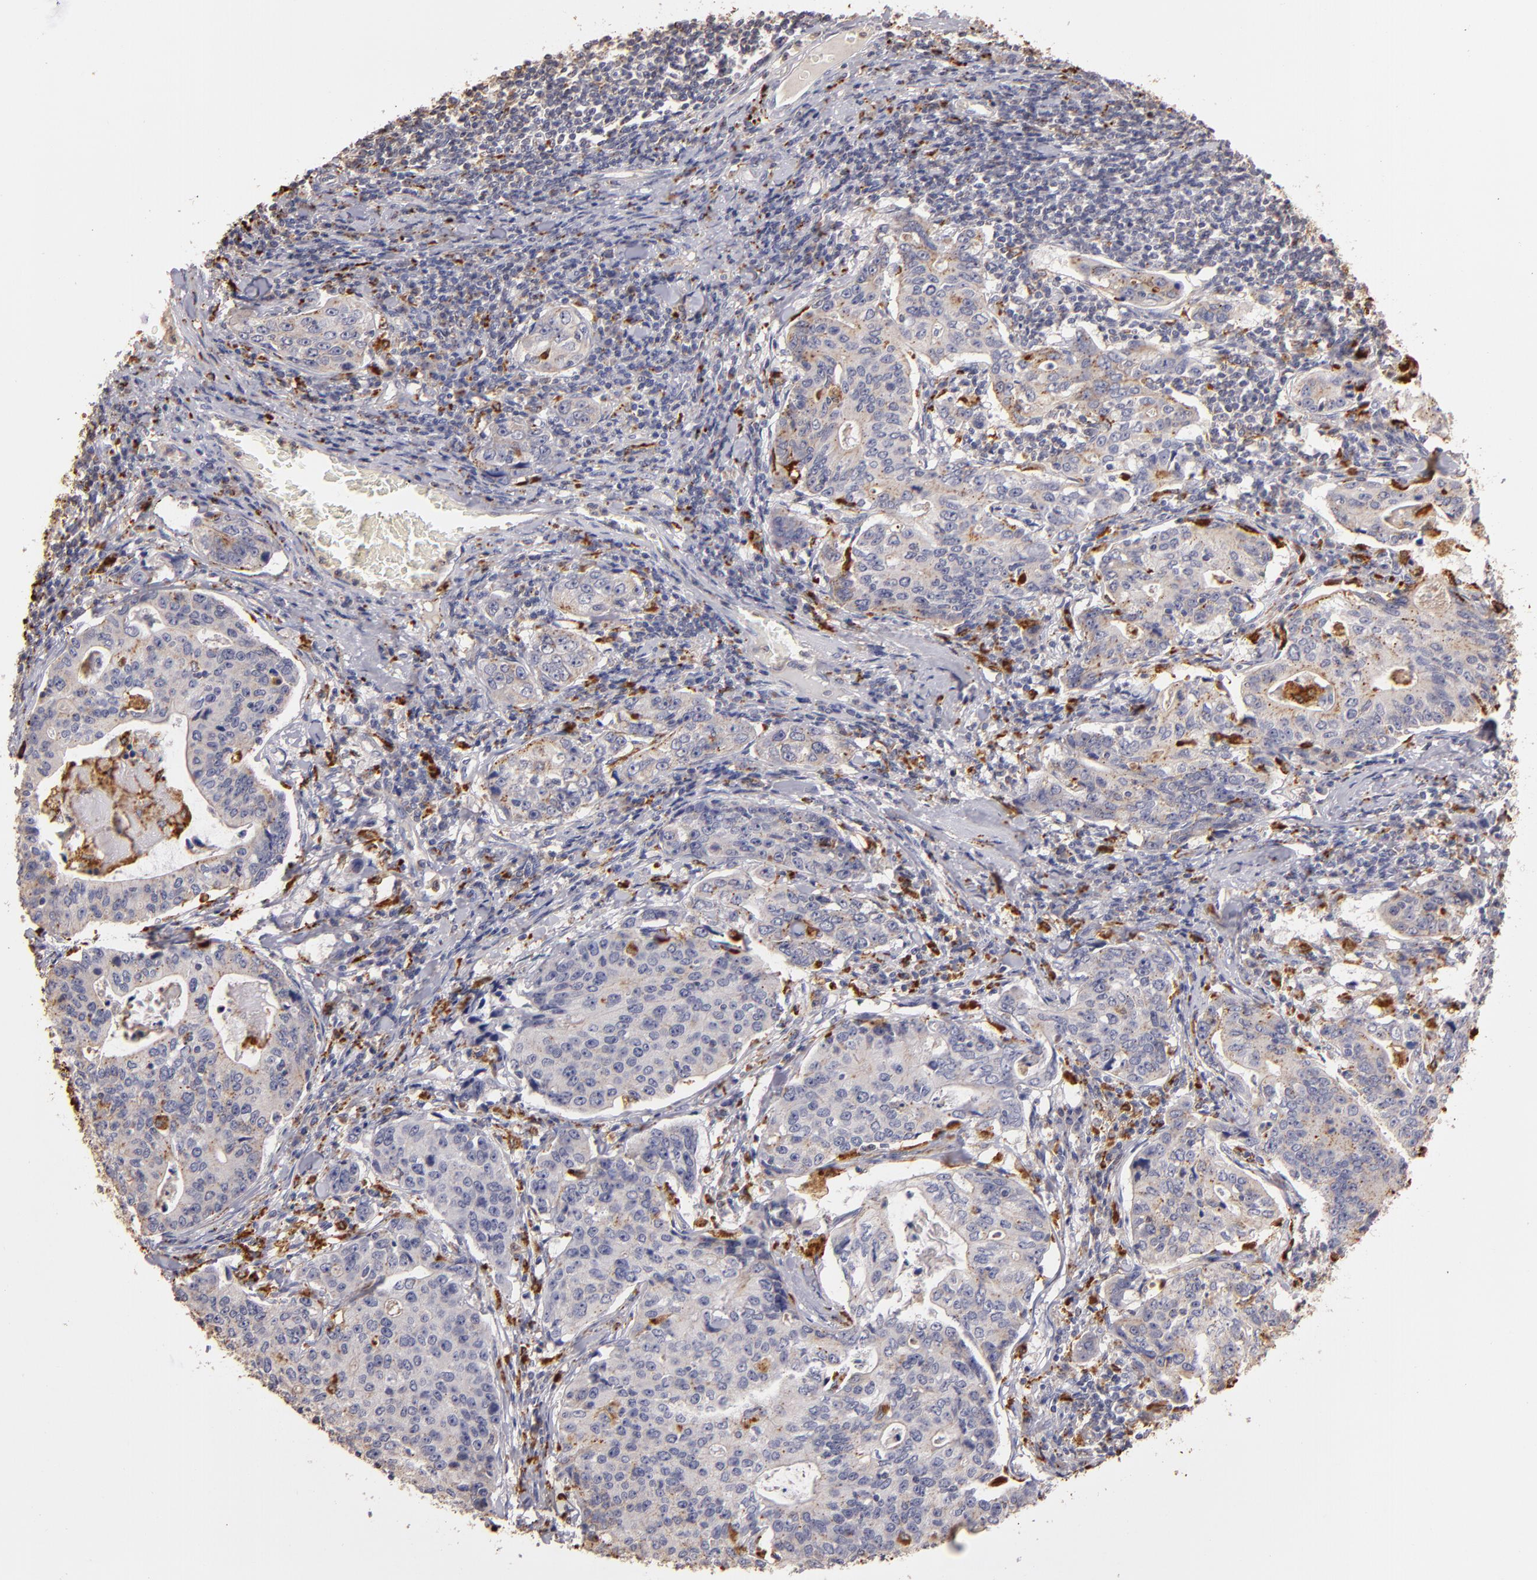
{"staining": {"intensity": "weak", "quantity": ">75%", "location": "cytoplasmic/membranous"}, "tissue": "stomach cancer", "cell_type": "Tumor cells", "image_type": "cancer", "snomed": [{"axis": "morphology", "description": "Adenocarcinoma, NOS"}, {"axis": "topography", "description": "Esophagus"}, {"axis": "topography", "description": "Stomach"}], "caption": "Stomach cancer (adenocarcinoma) stained for a protein (brown) displays weak cytoplasmic/membranous positive staining in approximately >75% of tumor cells.", "gene": "TRAF1", "patient": {"sex": "male", "age": 74}}